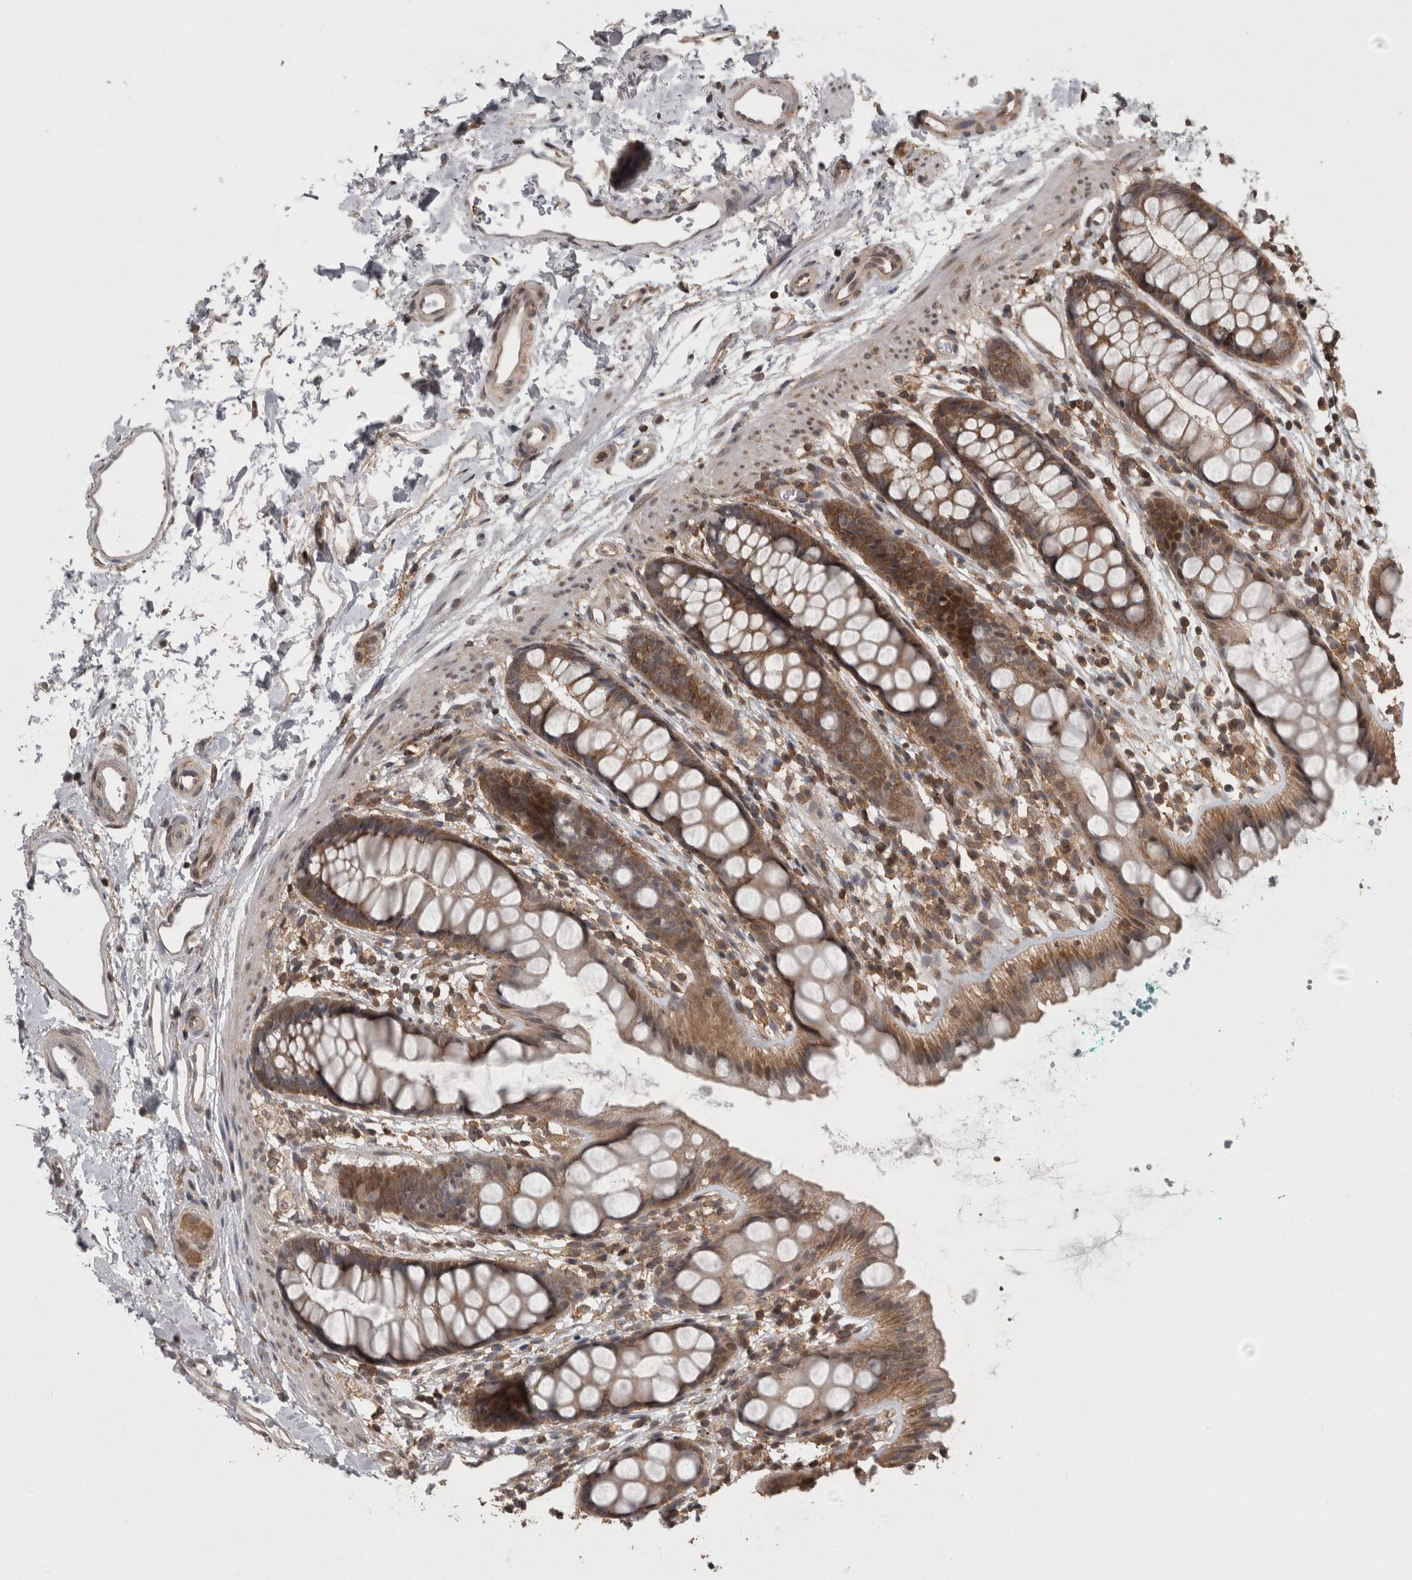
{"staining": {"intensity": "moderate", "quantity": ">75%", "location": "cytoplasmic/membranous"}, "tissue": "rectum", "cell_type": "Glandular cells", "image_type": "normal", "snomed": [{"axis": "morphology", "description": "Normal tissue, NOS"}, {"axis": "topography", "description": "Rectum"}], "caption": "Immunohistochemistry (IHC) image of unremarkable human rectum stained for a protein (brown), which demonstrates medium levels of moderate cytoplasmic/membranous positivity in about >75% of glandular cells.", "gene": "ATXN2", "patient": {"sex": "female", "age": 65}}